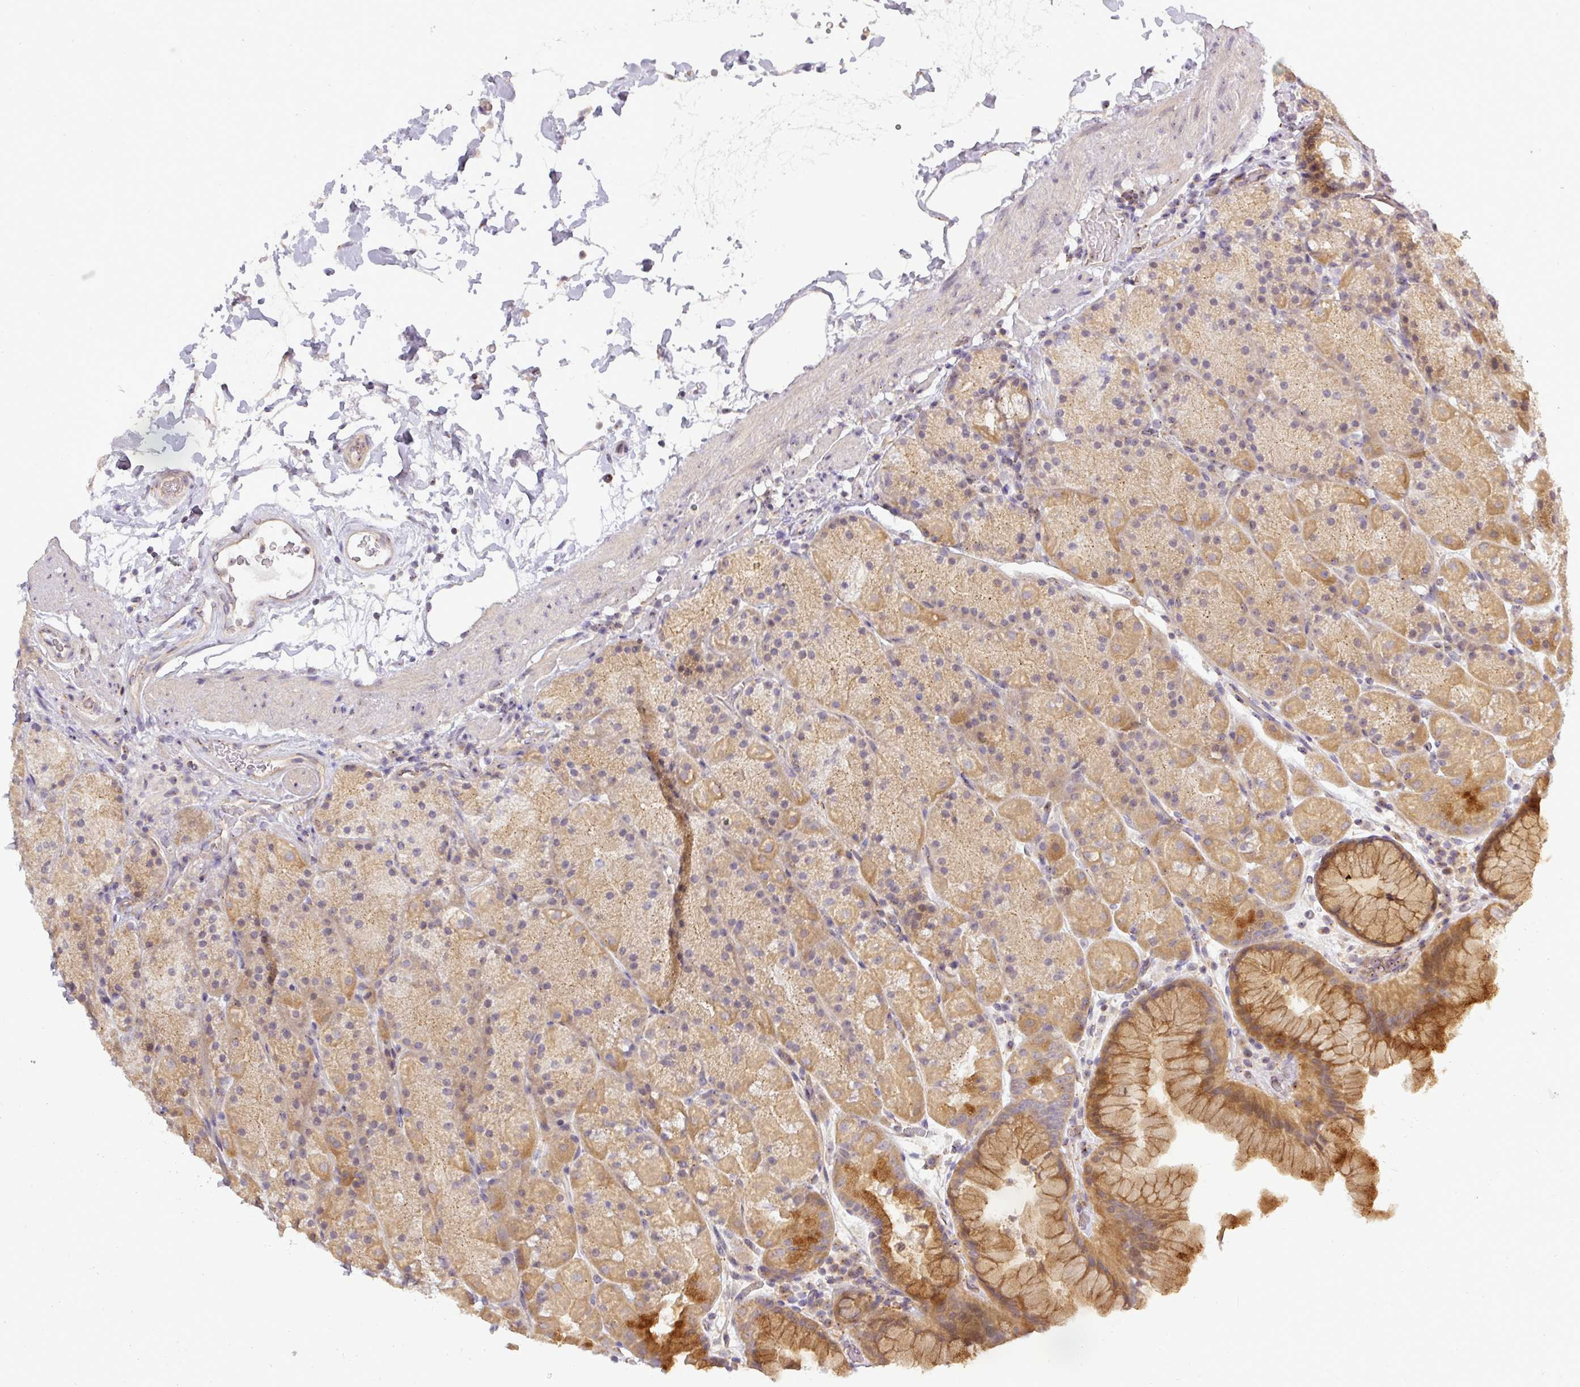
{"staining": {"intensity": "moderate", "quantity": "25%-75%", "location": "cytoplasmic/membranous"}, "tissue": "stomach", "cell_type": "Glandular cells", "image_type": "normal", "snomed": [{"axis": "morphology", "description": "Normal tissue, NOS"}, {"axis": "topography", "description": "Stomach, upper"}, {"axis": "topography", "description": "Stomach, lower"}], "caption": "Unremarkable stomach displays moderate cytoplasmic/membranous staining in about 25%-75% of glandular cells, visualized by immunohistochemistry. (Brightfield microscopy of DAB IHC at high magnification).", "gene": "NIN", "patient": {"sex": "male", "age": 67}}